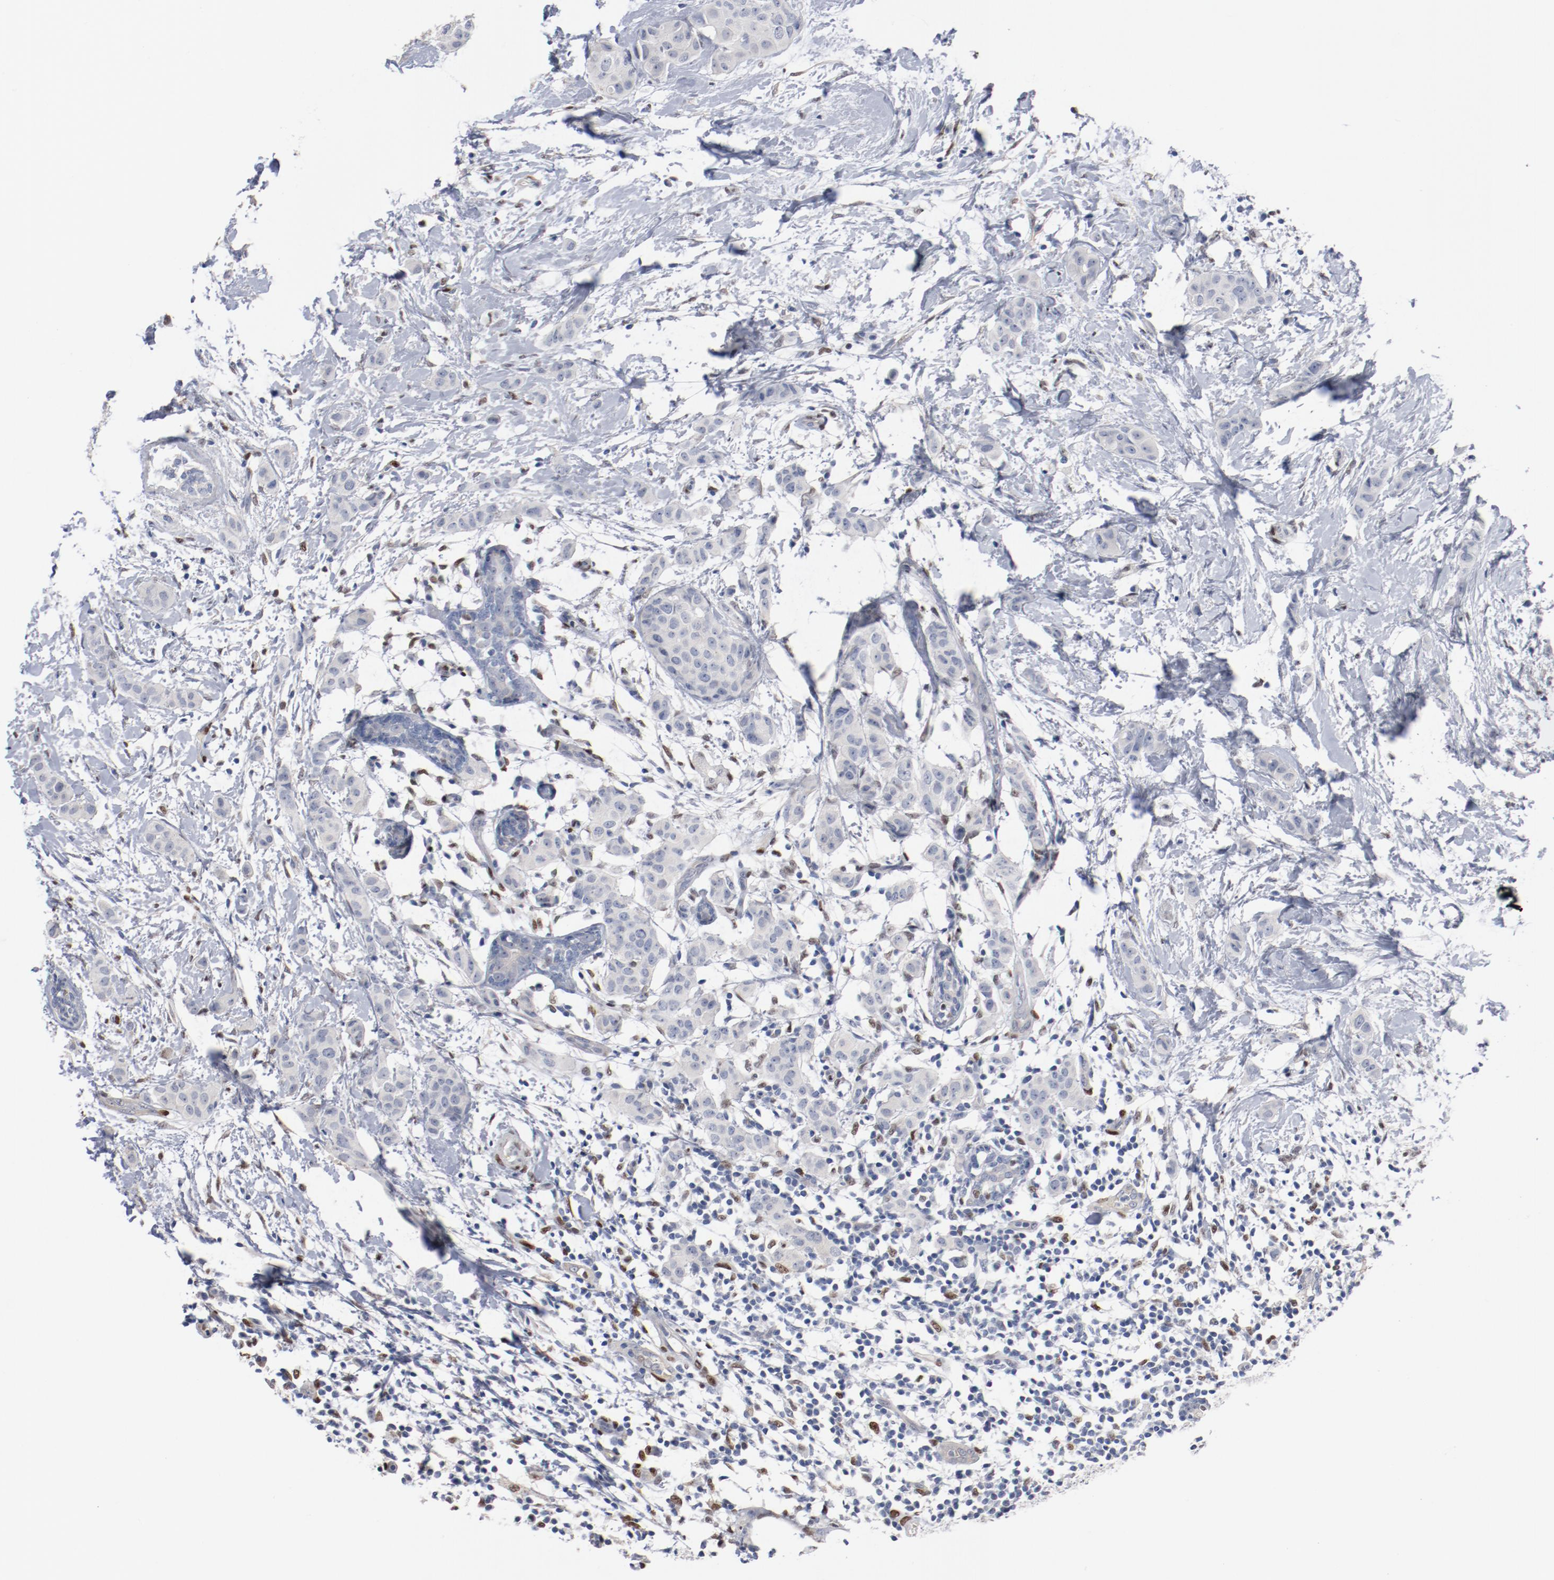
{"staining": {"intensity": "negative", "quantity": "none", "location": "none"}, "tissue": "breast cancer", "cell_type": "Tumor cells", "image_type": "cancer", "snomed": [{"axis": "morphology", "description": "Duct carcinoma"}, {"axis": "topography", "description": "Breast"}], "caption": "Immunohistochemistry image of neoplastic tissue: breast cancer (intraductal carcinoma) stained with DAB displays no significant protein positivity in tumor cells. (Stains: DAB (3,3'-diaminobenzidine) immunohistochemistry (IHC) with hematoxylin counter stain, Microscopy: brightfield microscopy at high magnification).", "gene": "ZEB2", "patient": {"sex": "female", "age": 40}}